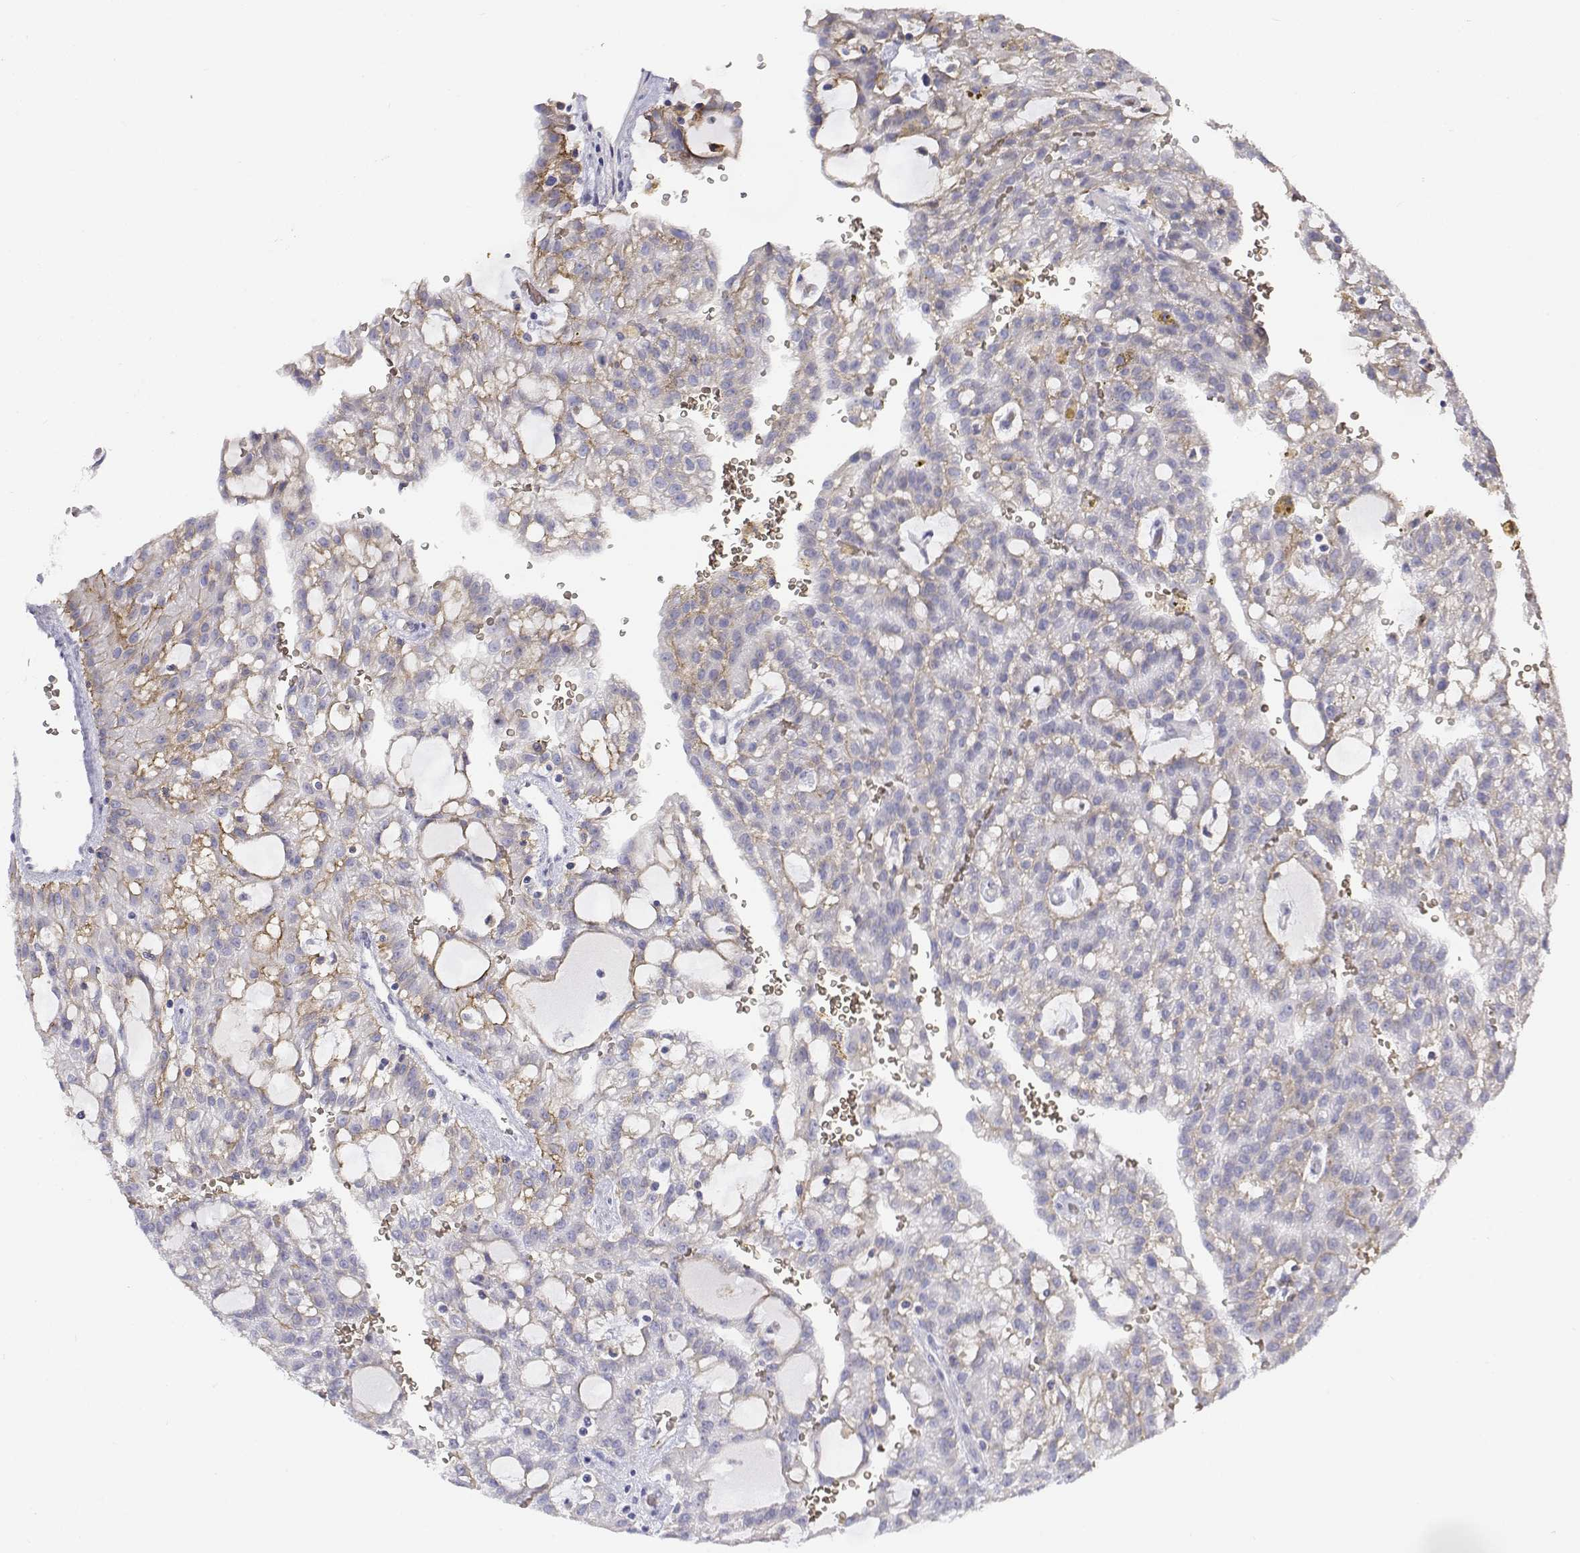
{"staining": {"intensity": "negative", "quantity": "none", "location": "none"}, "tissue": "renal cancer", "cell_type": "Tumor cells", "image_type": "cancer", "snomed": [{"axis": "morphology", "description": "Adenocarcinoma, NOS"}, {"axis": "topography", "description": "Kidney"}], "caption": "A photomicrograph of renal adenocarcinoma stained for a protein reveals no brown staining in tumor cells. Brightfield microscopy of IHC stained with DAB (brown) and hematoxylin (blue), captured at high magnification.", "gene": "CADM1", "patient": {"sex": "male", "age": 63}}